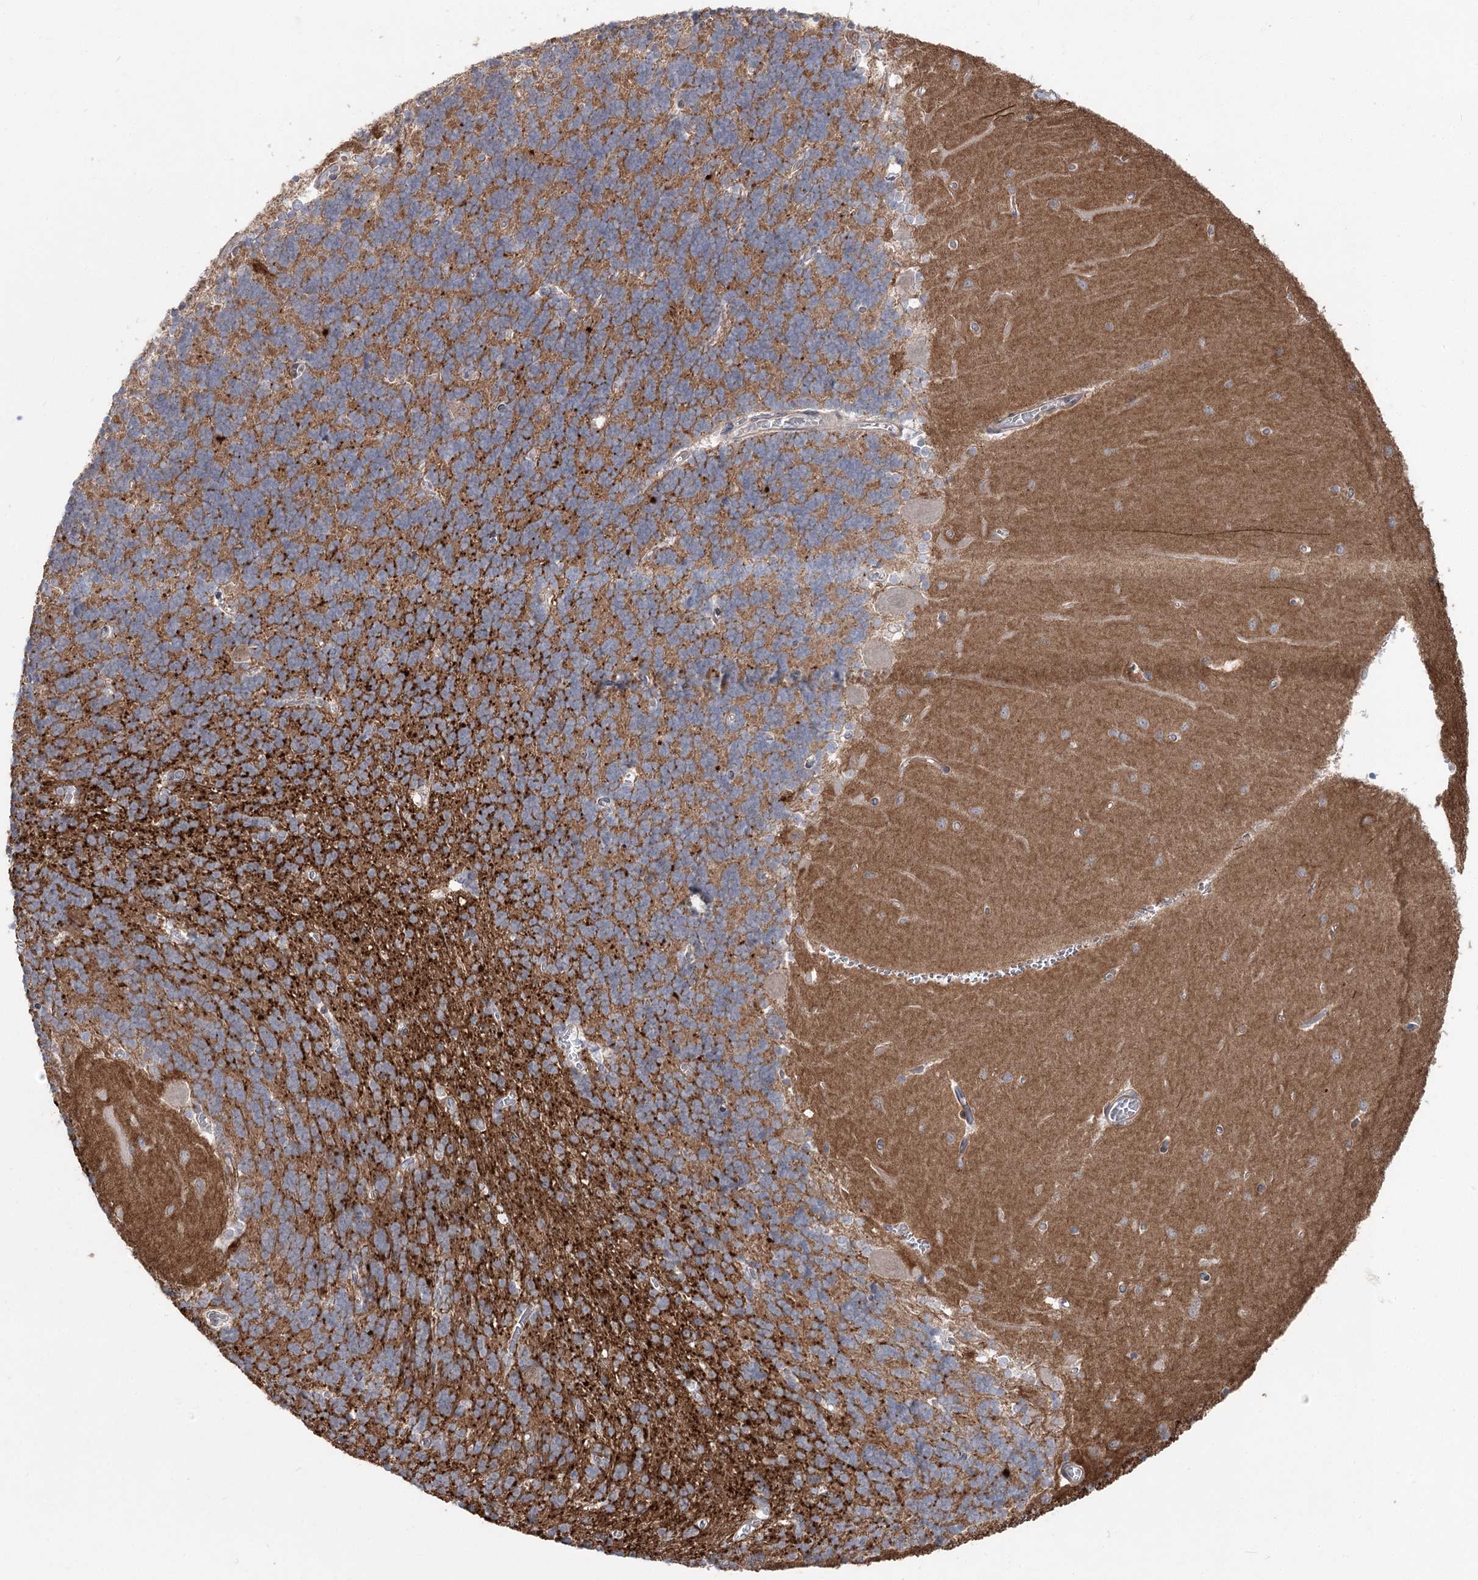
{"staining": {"intensity": "moderate", "quantity": "25%-75%", "location": "cytoplasmic/membranous"}, "tissue": "cerebellum", "cell_type": "Cells in granular layer", "image_type": "normal", "snomed": [{"axis": "morphology", "description": "Normal tissue, NOS"}, {"axis": "topography", "description": "Cerebellum"}], "caption": "Human cerebellum stained for a protein (brown) exhibits moderate cytoplasmic/membranous positive expression in approximately 25%-75% of cells in granular layer.", "gene": "SCN11A", "patient": {"sex": "male", "age": 37}}